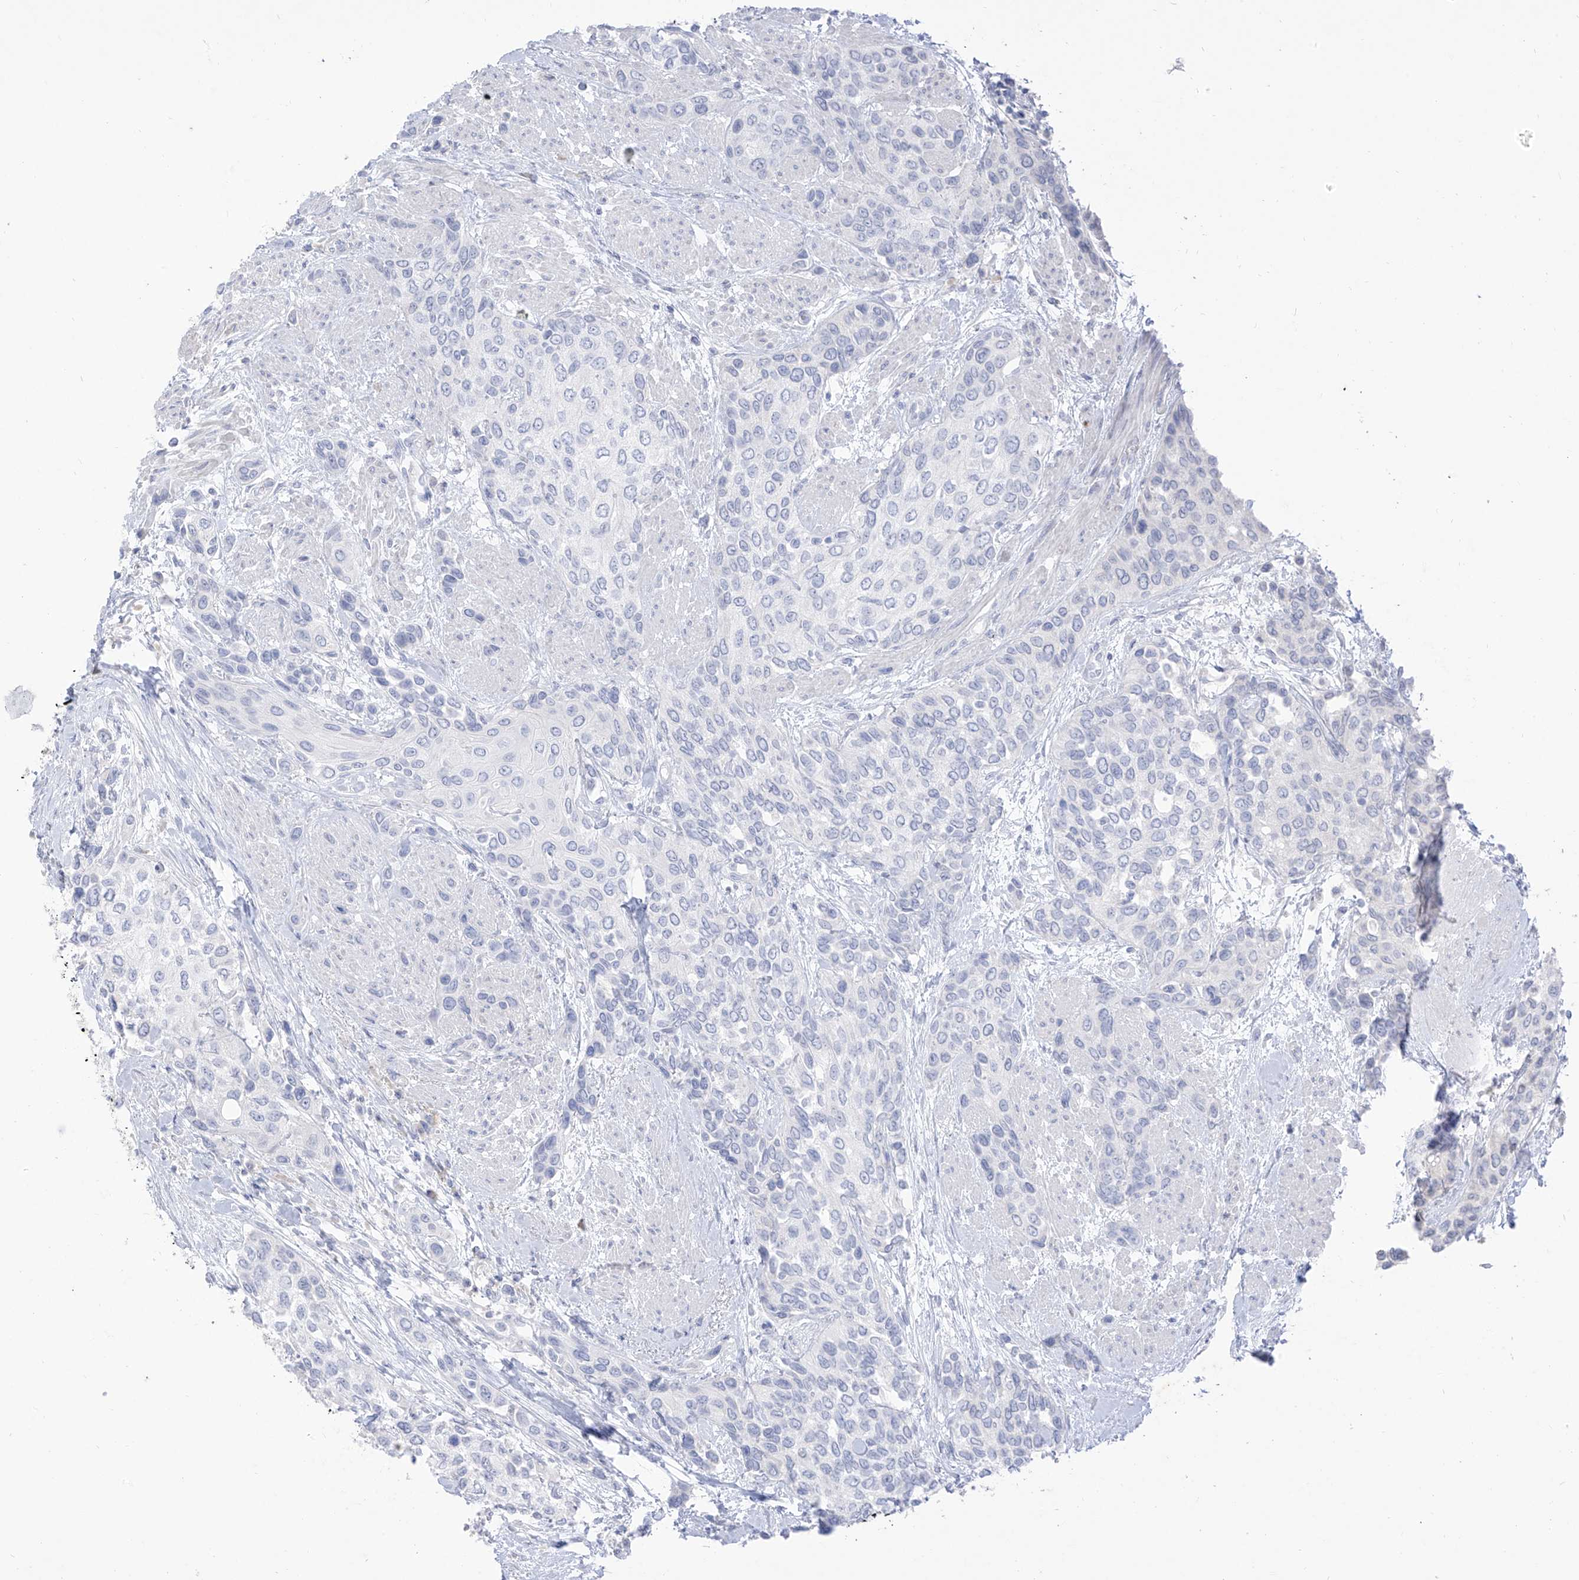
{"staining": {"intensity": "negative", "quantity": "none", "location": "none"}, "tissue": "urothelial cancer", "cell_type": "Tumor cells", "image_type": "cancer", "snomed": [{"axis": "morphology", "description": "Normal tissue, NOS"}, {"axis": "morphology", "description": "Urothelial carcinoma, High grade"}, {"axis": "topography", "description": "Vascular tissue"}, {"axis": "topography", "description": "Urinary bladder"}], "caption": "Immunohistochemistry (IHC) photomicrograph of human urothelial cancer stained for a protein (brown), which displays no staining in tumor cells.", "gene": "TGM4", "patient": {"sex": "female", "age": 56}}